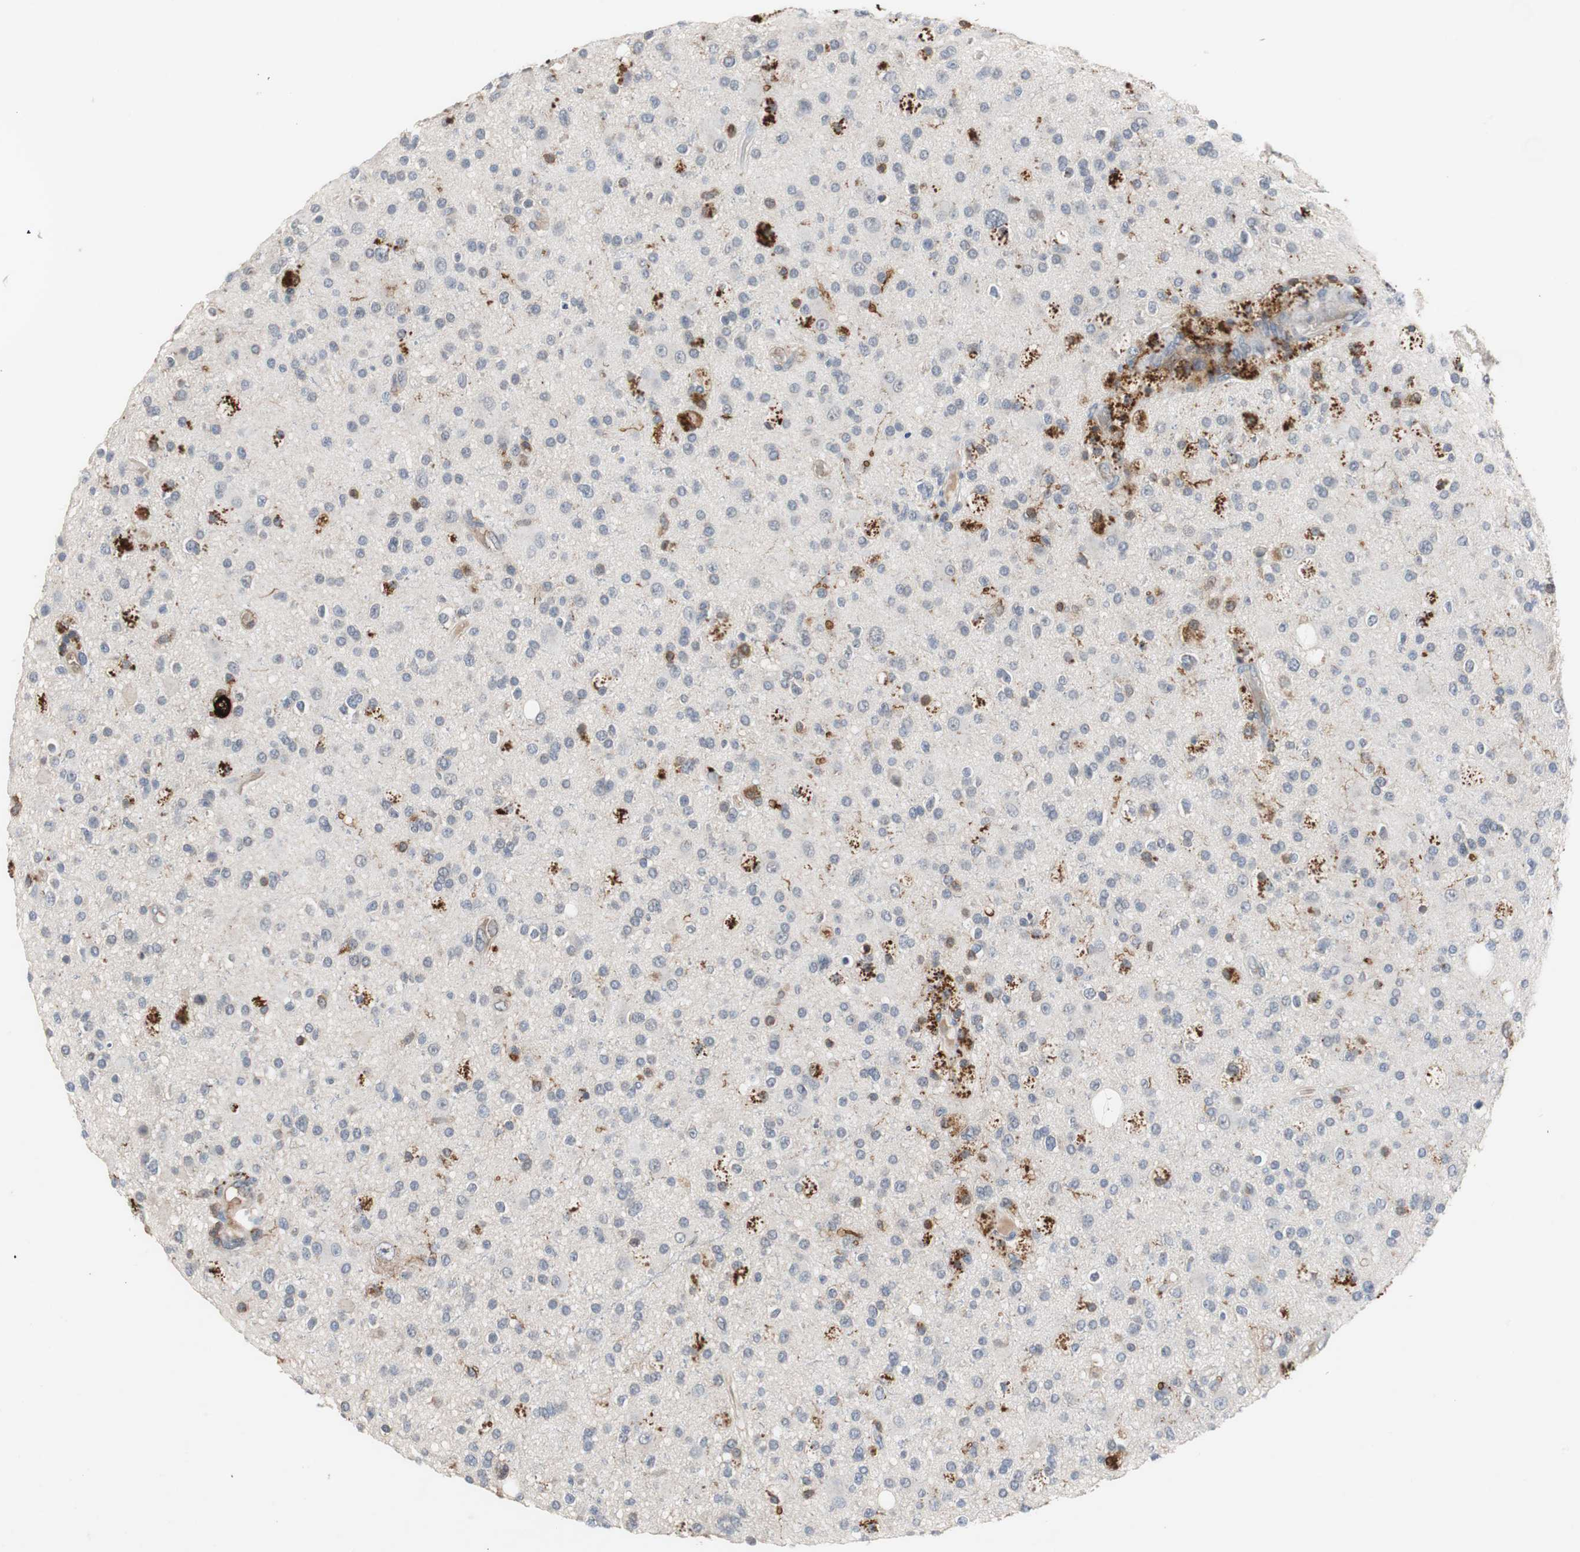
{"staining": {"intensity": "moderate", "quantity": "<25%", "location": "cytoplasmic/membranous"}, "tissue": "glioma", "cell_type": "Tumor cells", "image_type": "cancer", "snomed": [{"axis": "morphology", "description": "Glioma, malignant, High grade"}, {"axis": "topography", "description": "Brain"}], "caption": "A brown stain highlights moderate cytoplasmic/membranous staining of a protein in human glioma tumor cells.", "gene": "CALB2", "patient": {"sex": "male", "age": 33}}